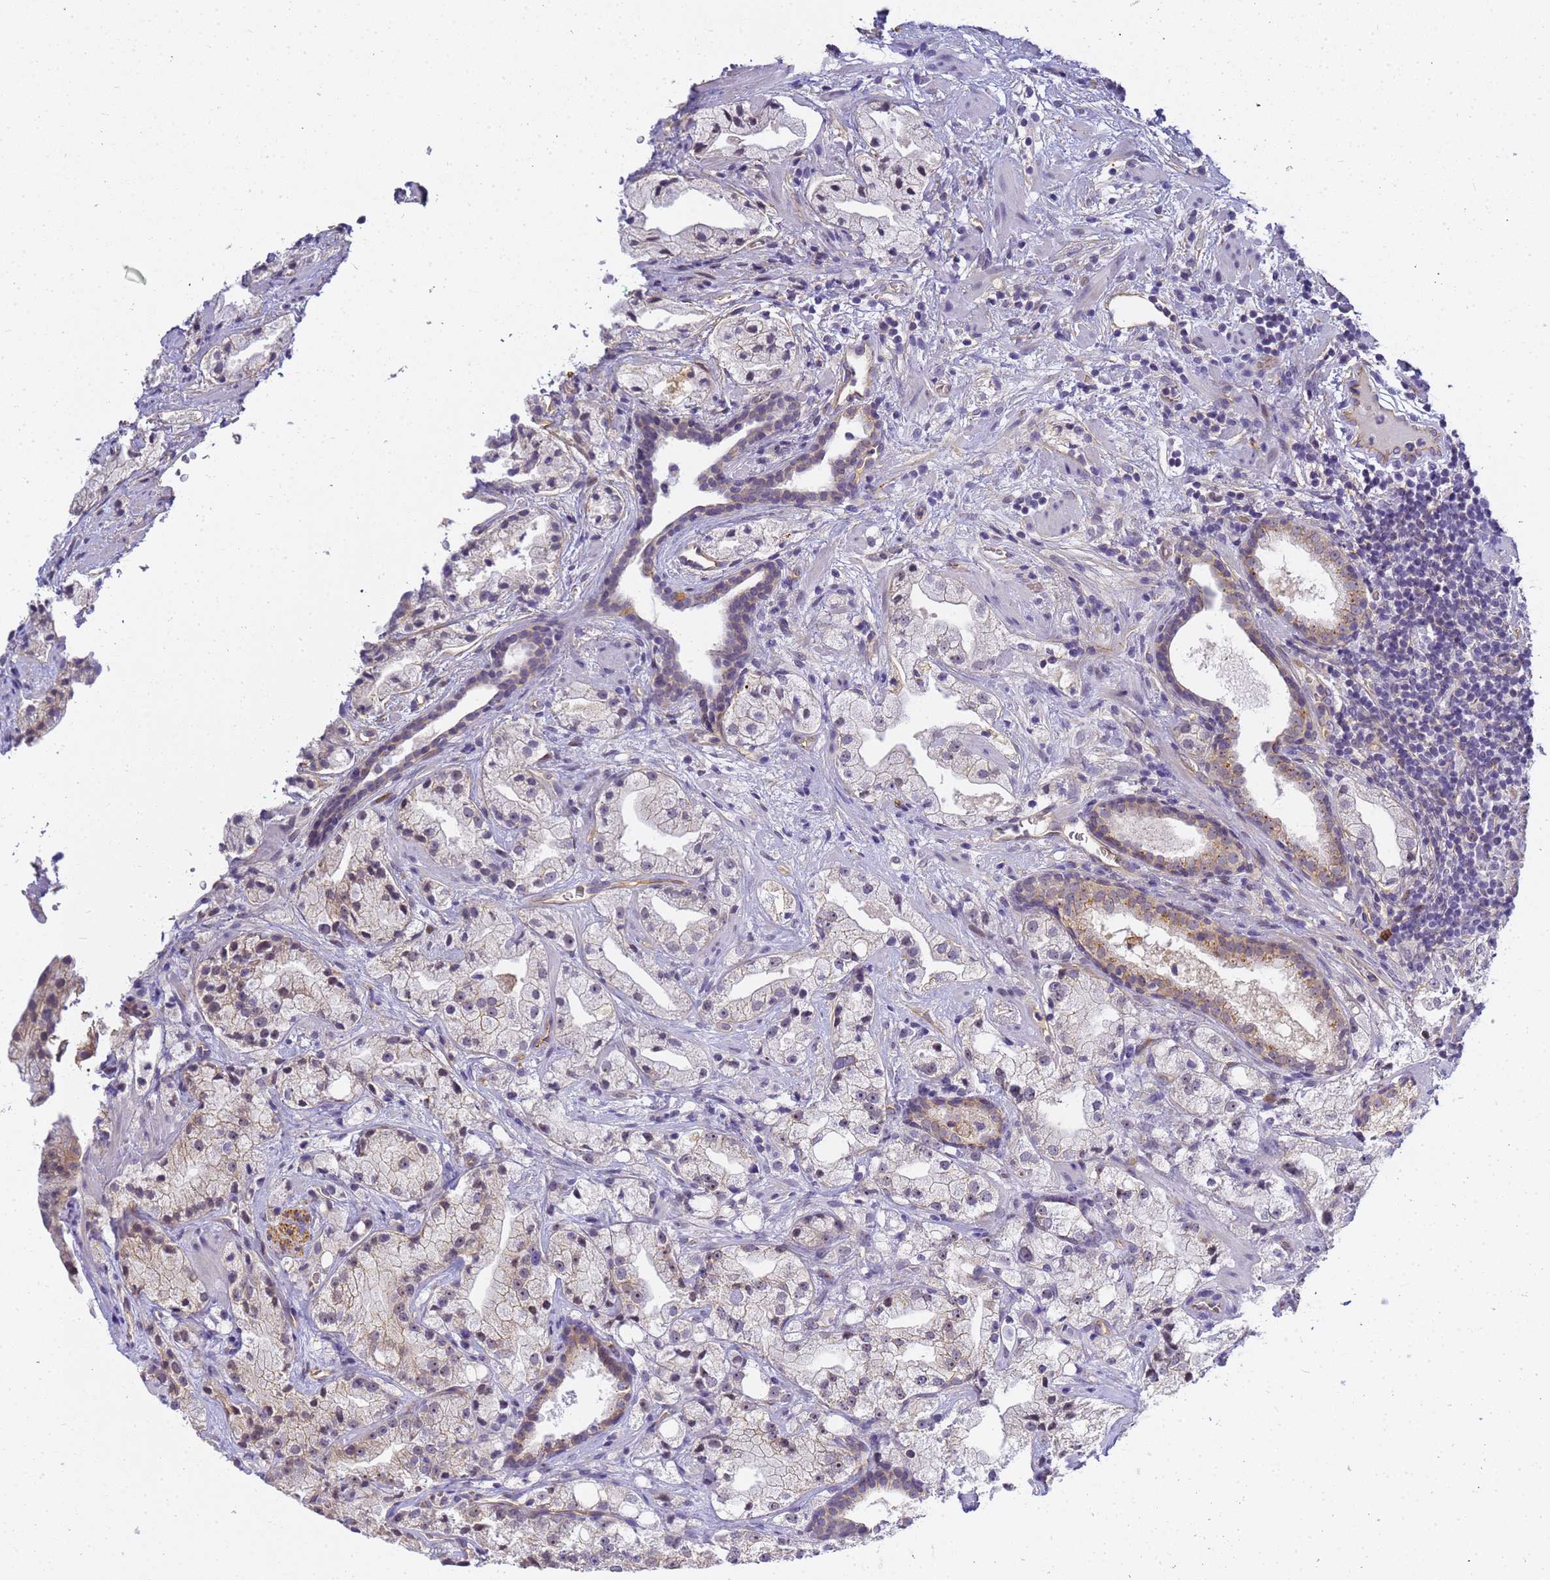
{"staining": {"intensity": "negative", "quantity": "none", "location": "none"}, "tissue": "prostate cancer", "cell_type": "Tumor cells", "image_type": "cancer", "snomed": [{"axis": "morphology", "description": "Adenocarcinoma, High grade"}, {"axis": "topography", "description": "Prostate"}], "caption": "A micrograph of prostate cancer stained for a protein shows no brown staining in tumor cells.", "gene": "GON4L", "patient": {"sex": "male", "age": 64}}